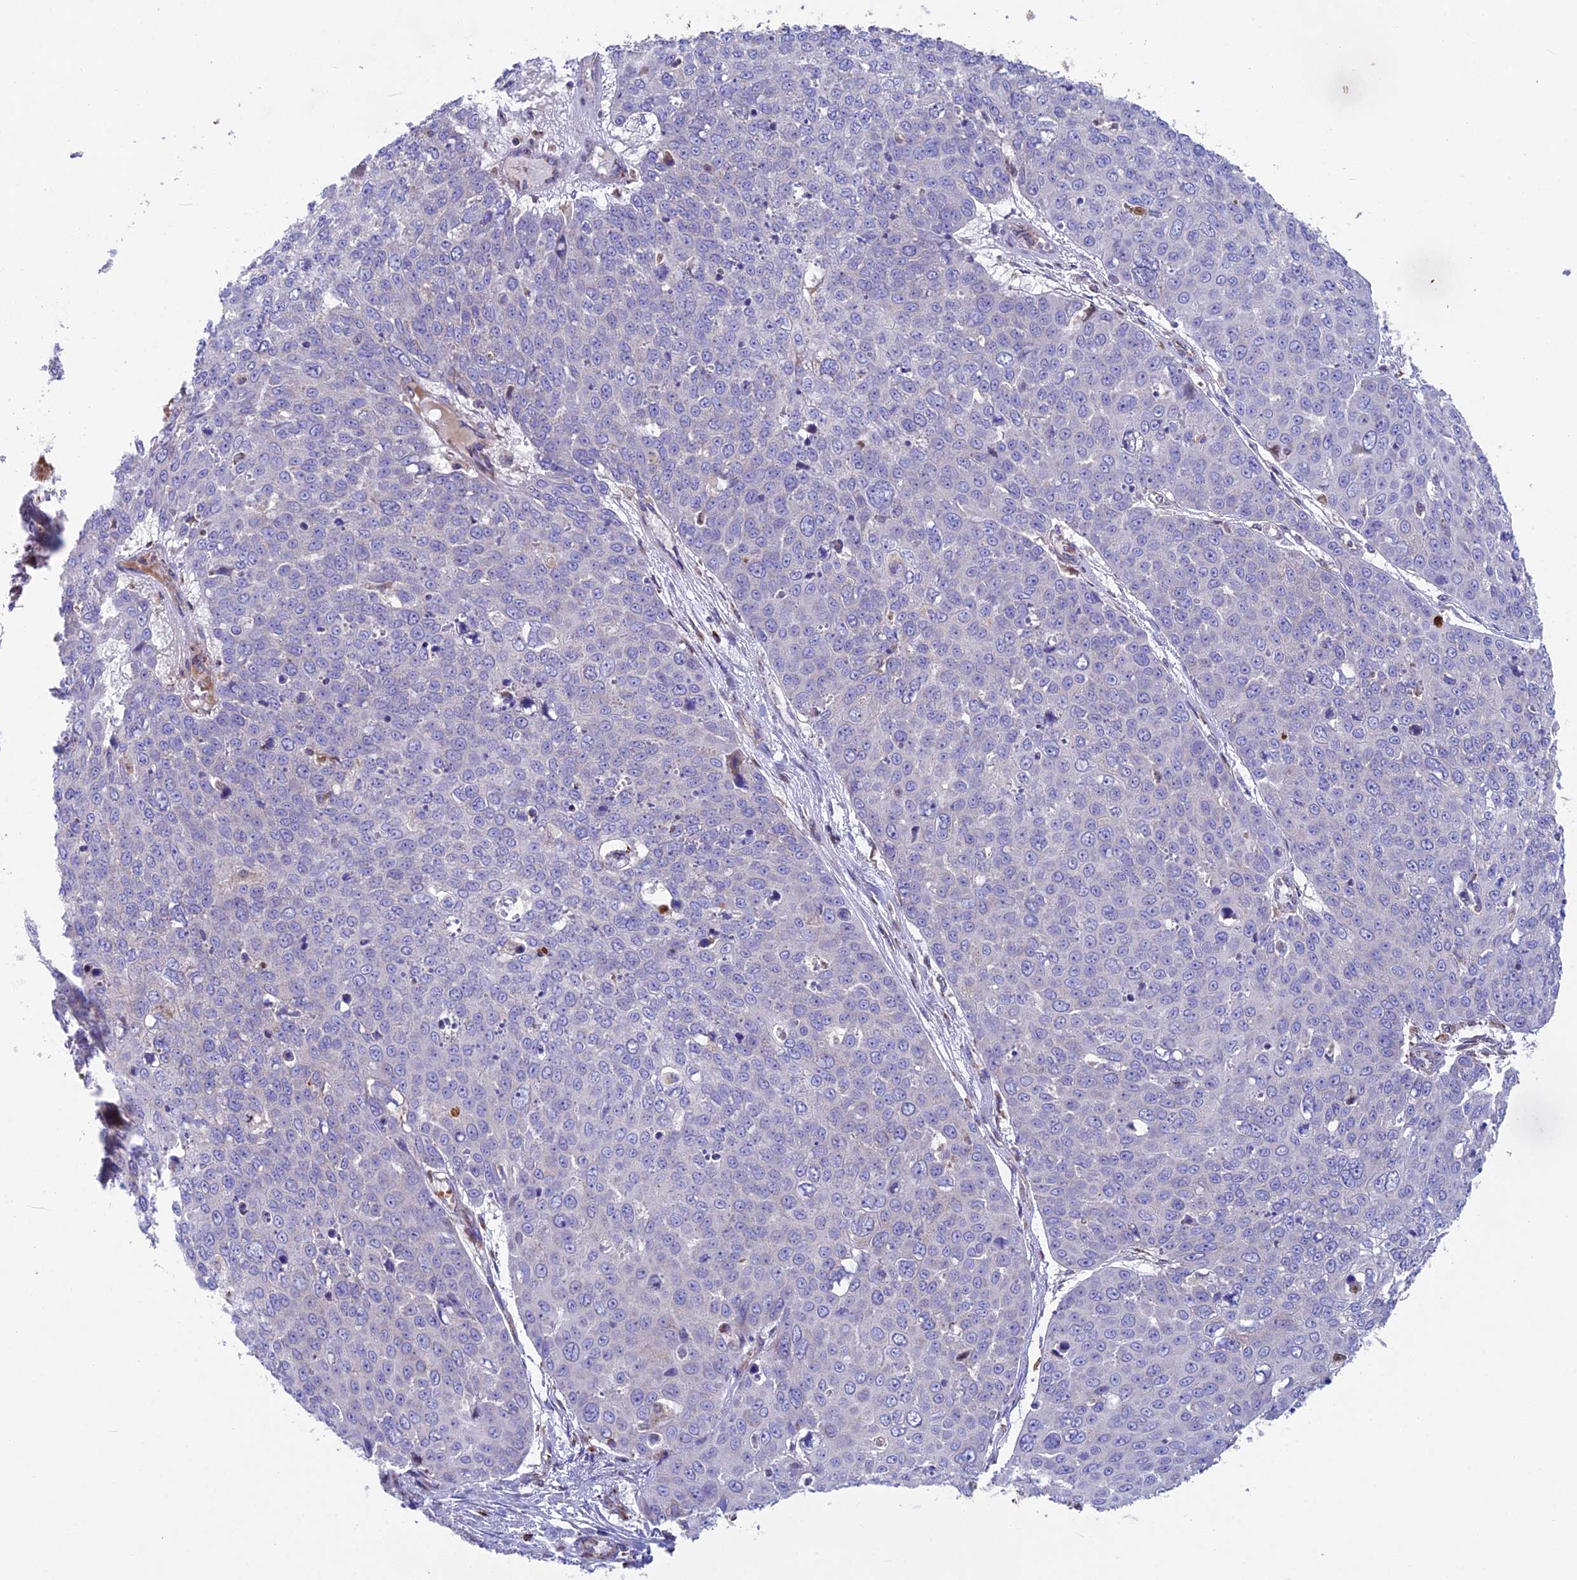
{"staining": {"intensity": "negative", "quantity": "none", "location": "none"}, "tissue": "skin cancer", "cell_type": "Tumor cells", "image_type": "cancer", "snomed": [{"axis": "morphology", "description": "Squamous cell carcinoma, NOS"}, {"axis": "topography", "description": "Skin"}], "caption": "Immunohistochemical staining of human squamous cell carcinoma (skin) exhibits no significant expression in tumor cells.", "gene": "CS", "patient": {"sex": "male", "age": 71}}